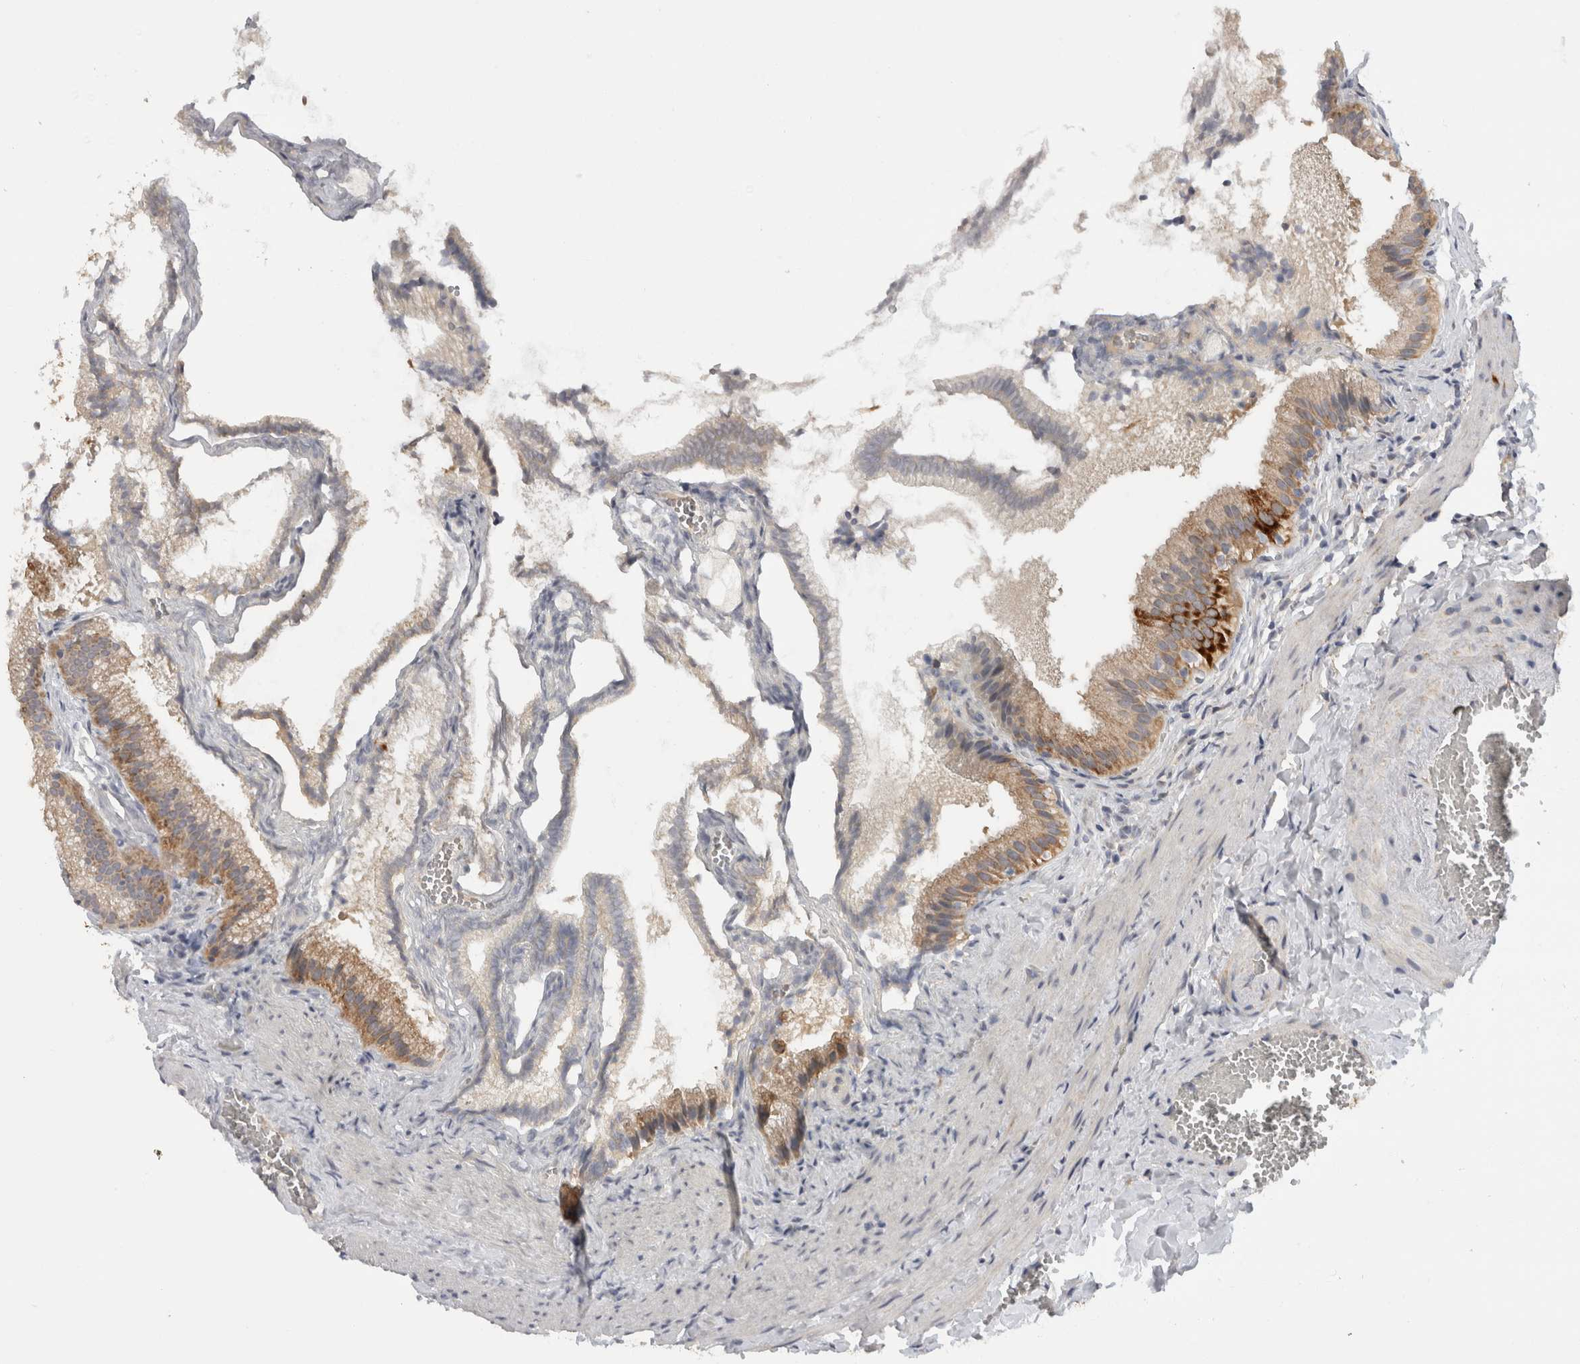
{"staining": {"intensity": "moderate", "quantity": ">75%", "location": "cytoplasmic/membranous"}, "tissue": "gallbladder", "cell_type": "Glandular cells", "image_type": "normal", "snomed": [{"axis": "morphology", "description": "Normal tissue, NOS"}, {"axis": "topography", "description": "Gallbladder"}], "caption": "Immunohistochemical staining of normal gallbladder reveals medium levels of moderate cytoplasmic/membranous expression in approximately >75% of glandular cells. (Brightfield microscopy of DAB IHC at high magnification).", "gene": "DYRK2", "patient": {"sex": "male", "age": 38}}